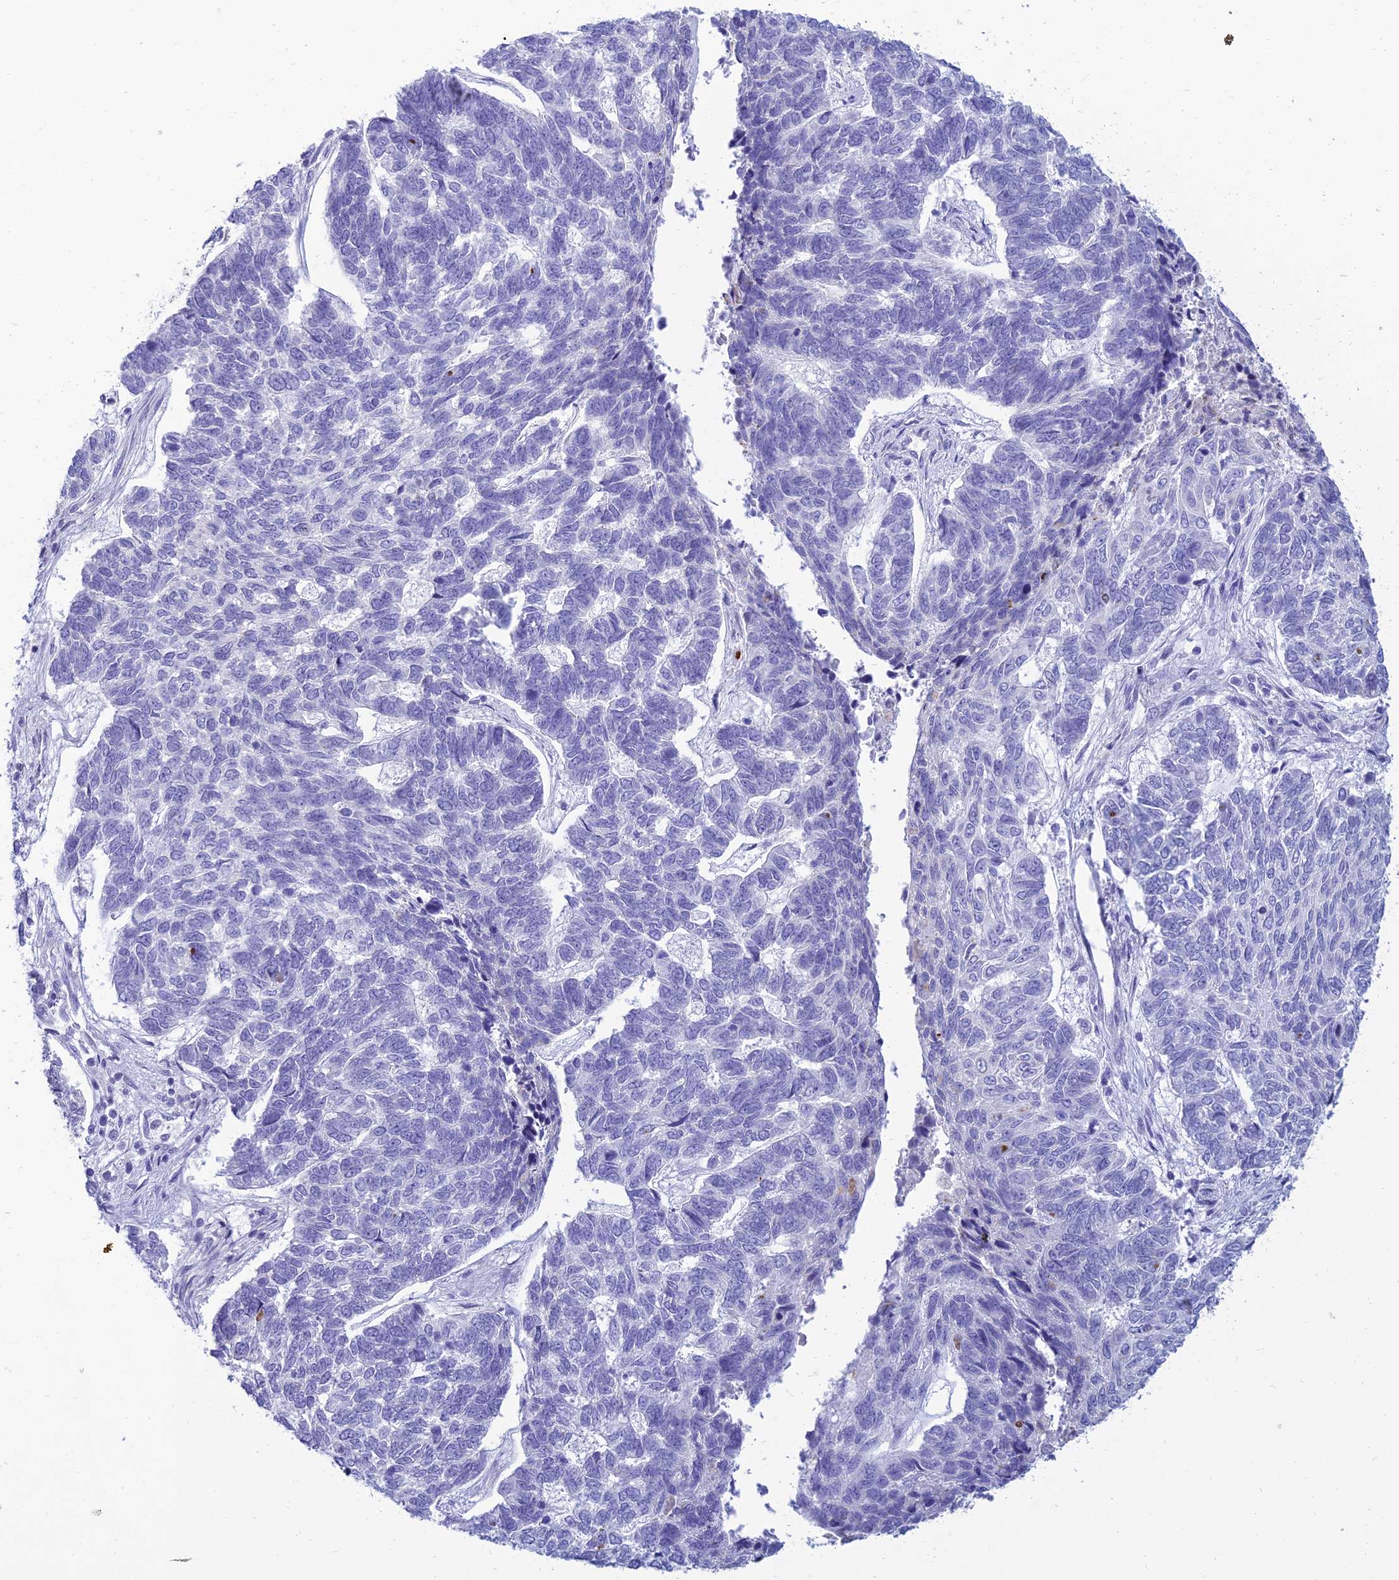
{"staining": {"intensity": "negative", "quantity": "none", "location": "none"}, "tissue": "skin cancer", "cell_type": "Tumor cells", "image_type": "cancer", "snomed": [{"axis": "morphology", "description": "Basal cell carcinoma"}, {"axis": "topography", "description": "Skin"}], "caption": "The immunohistochemistry image has no significant staining in tumor cells of basal cell carcinoma (skin) tissue. Brightfield microscopy of immunohistochemistry (IHC) stained with DAB (brown) and hematoxylin (blue), captured at high magnification.", "gene": "MAL2", "patient": {"sex": "female", "age": 65}}